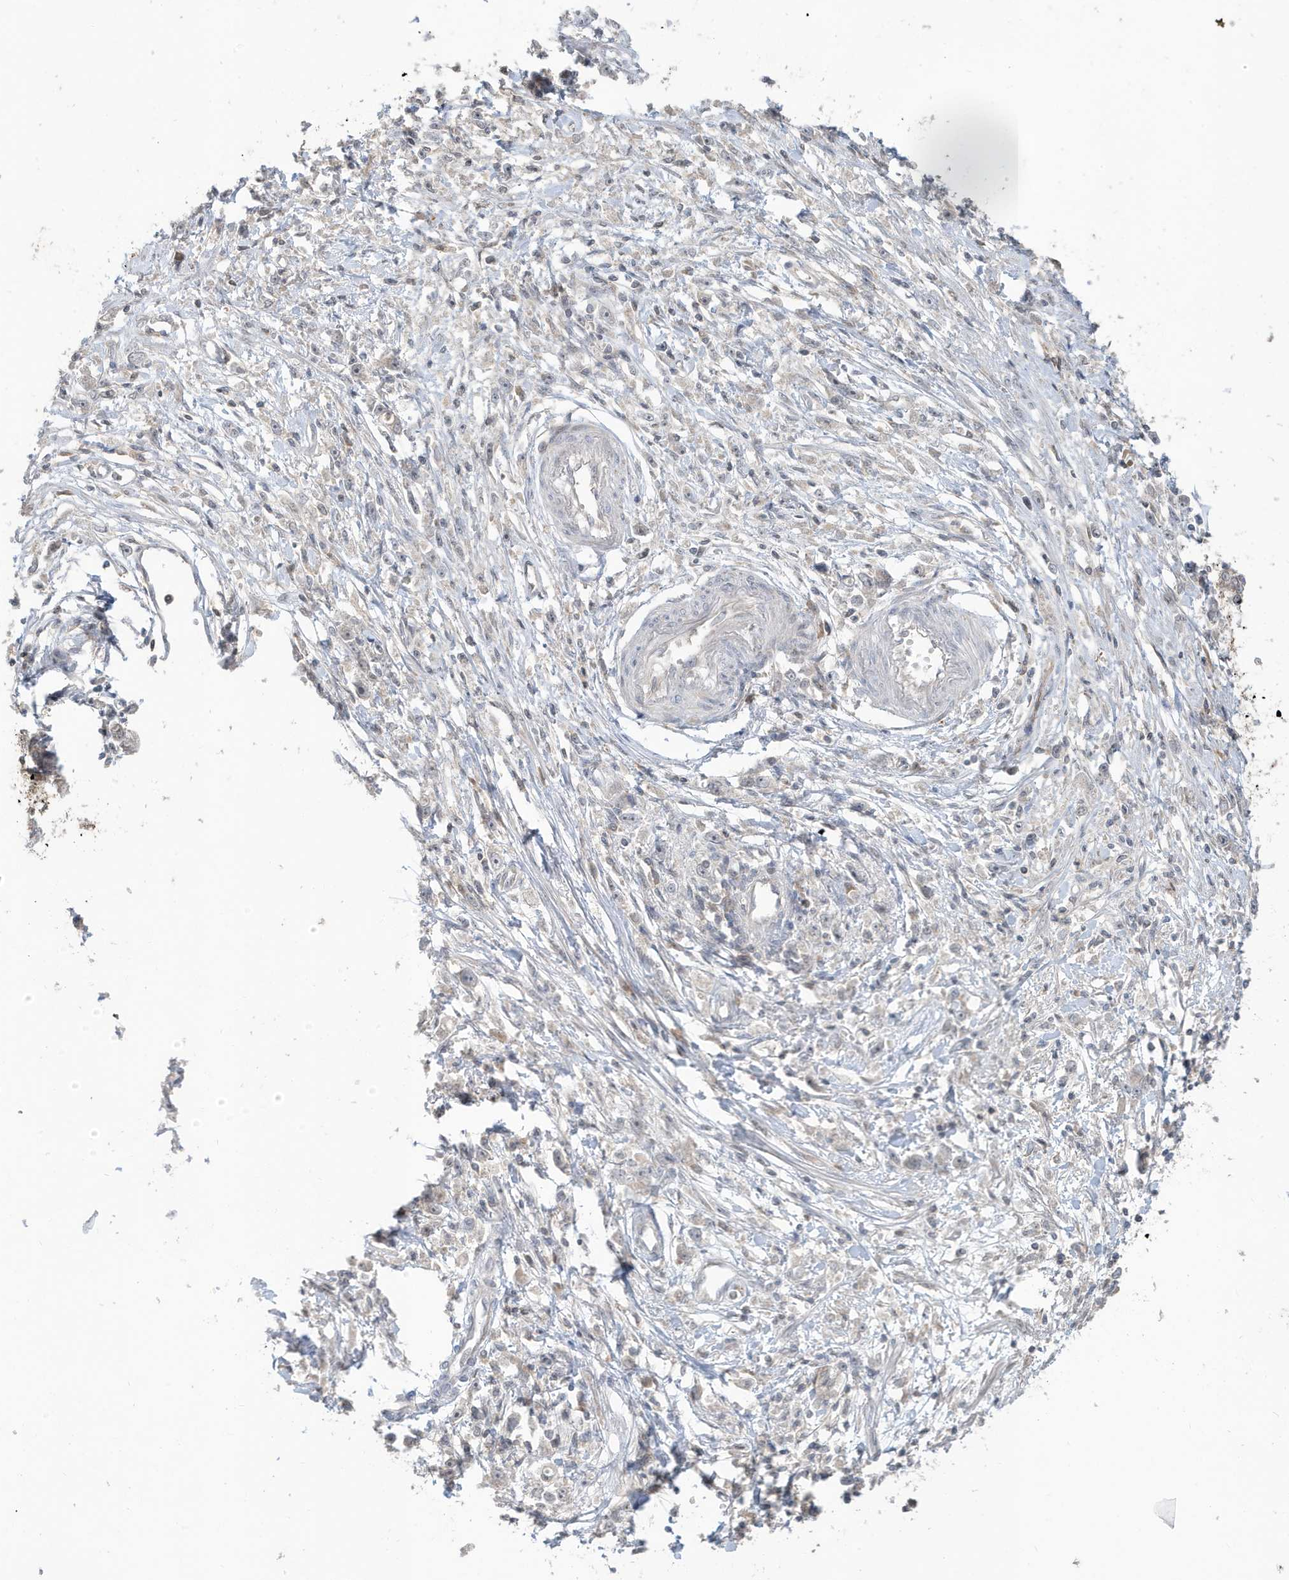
{"staining": {"intensity": "negative", "quantity": "none", "location": "none"}, "tissue": "stomach cancer", "cell_type": "Tumor cells", "image_type": "cancer", "snomed": [{"axis": "morphology", "description": "Adenocarcinoma, NOS"}, {"axis": "topography", "description": "Stomach"}], "caption": "High magnification brightfield microscopy of adenocarcinoma (stomach) stained with DAB (3,3'-diaminobenzidine) (brown) and counterstained with hematoxylin (blue): tumor cells show no significant positivity. (DAB immunohistochemistry with hematoxylin counter stain).", "gene": "PRRT3", "patient": {"sex": "female", "age": 59}}